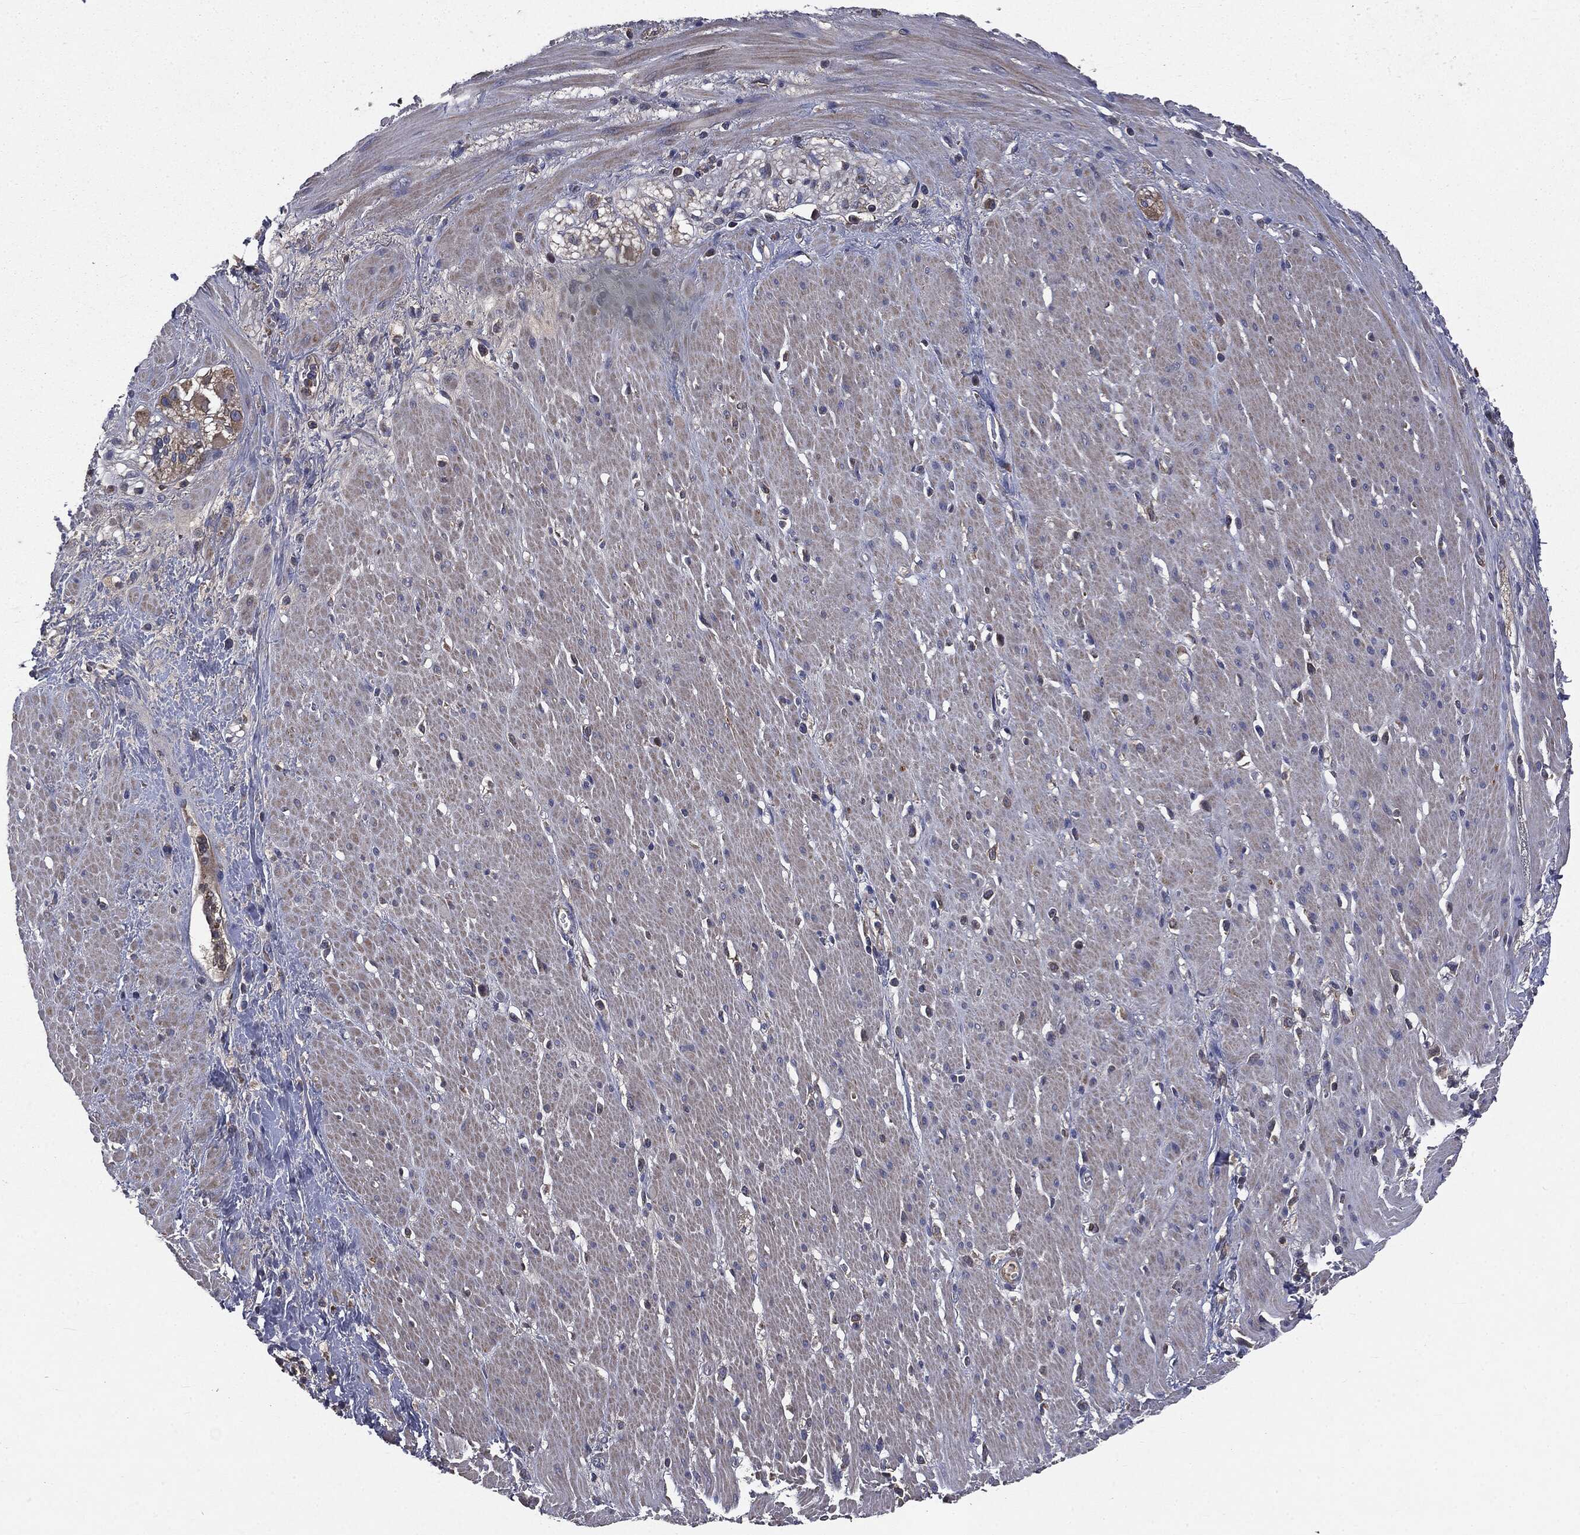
{"staining": {"intensity": "weak", "quantity": "<25%", "location": "cytoplasmic/membranous"}, "tissue": "smooth muscle", "cell_type": "Smooth muscle cells", "image_type": "normal", "snomed": [{"axis": "morphology", "description": "Normal tissue, NOS"}, {"axis": "topography", "description": "Soft tissue"}, {"axis": "topography", "description": "Smooth muscle"}], "caption": "Immunohistochemistry (IHC) histopathology image of unremarkable smooth muscle: human smooth muscle stained with DAB exhibits no significant protein expression in smooth muscle cells.", "gene": "MAPK6", "patient": {"sex": "male", "age": 72}}